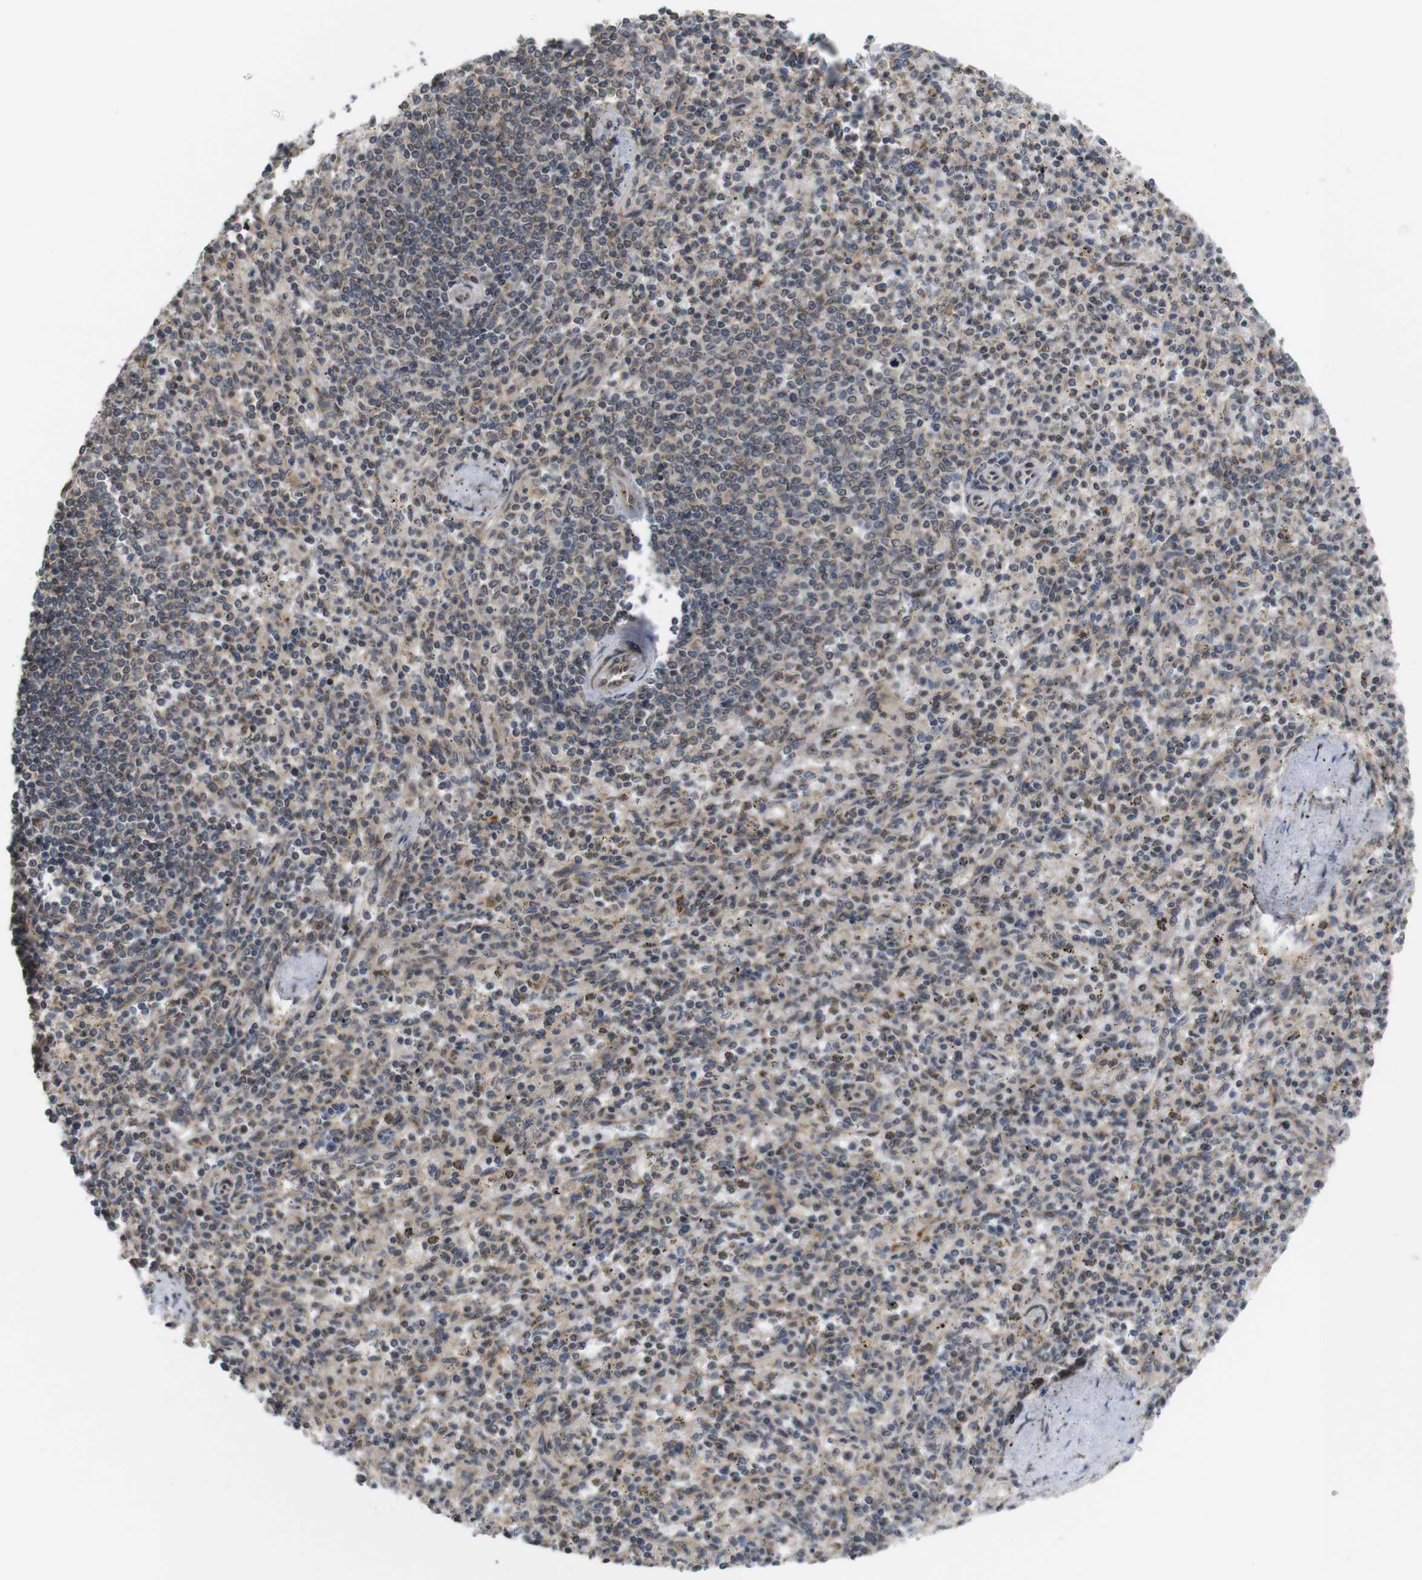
{"staining": {"intensity": "weak", "quantity": "25%-75%", "location": "cytoplasmic/membranous"}, "tissue": "spleen", "cell_type": "Cells in red pulp", "image_type": "normal", "snomed": [{"axis": "morphology", "description": "Normal tissue, NOS"}, {"axis": "topography", "description": "Spleen"}], "caption": "Cells in red pulp display low levels of weak cytoplasmic/membranous positivity in approximately 25%-75% of cells in normal human spleen. The staining is performed using DAB brown chromogen to label protein expression. The nuclei are counter-stained blue using hematoxylin.", "gene": "EFCAB14", "patient": {"sex": "male", "age": 72}}